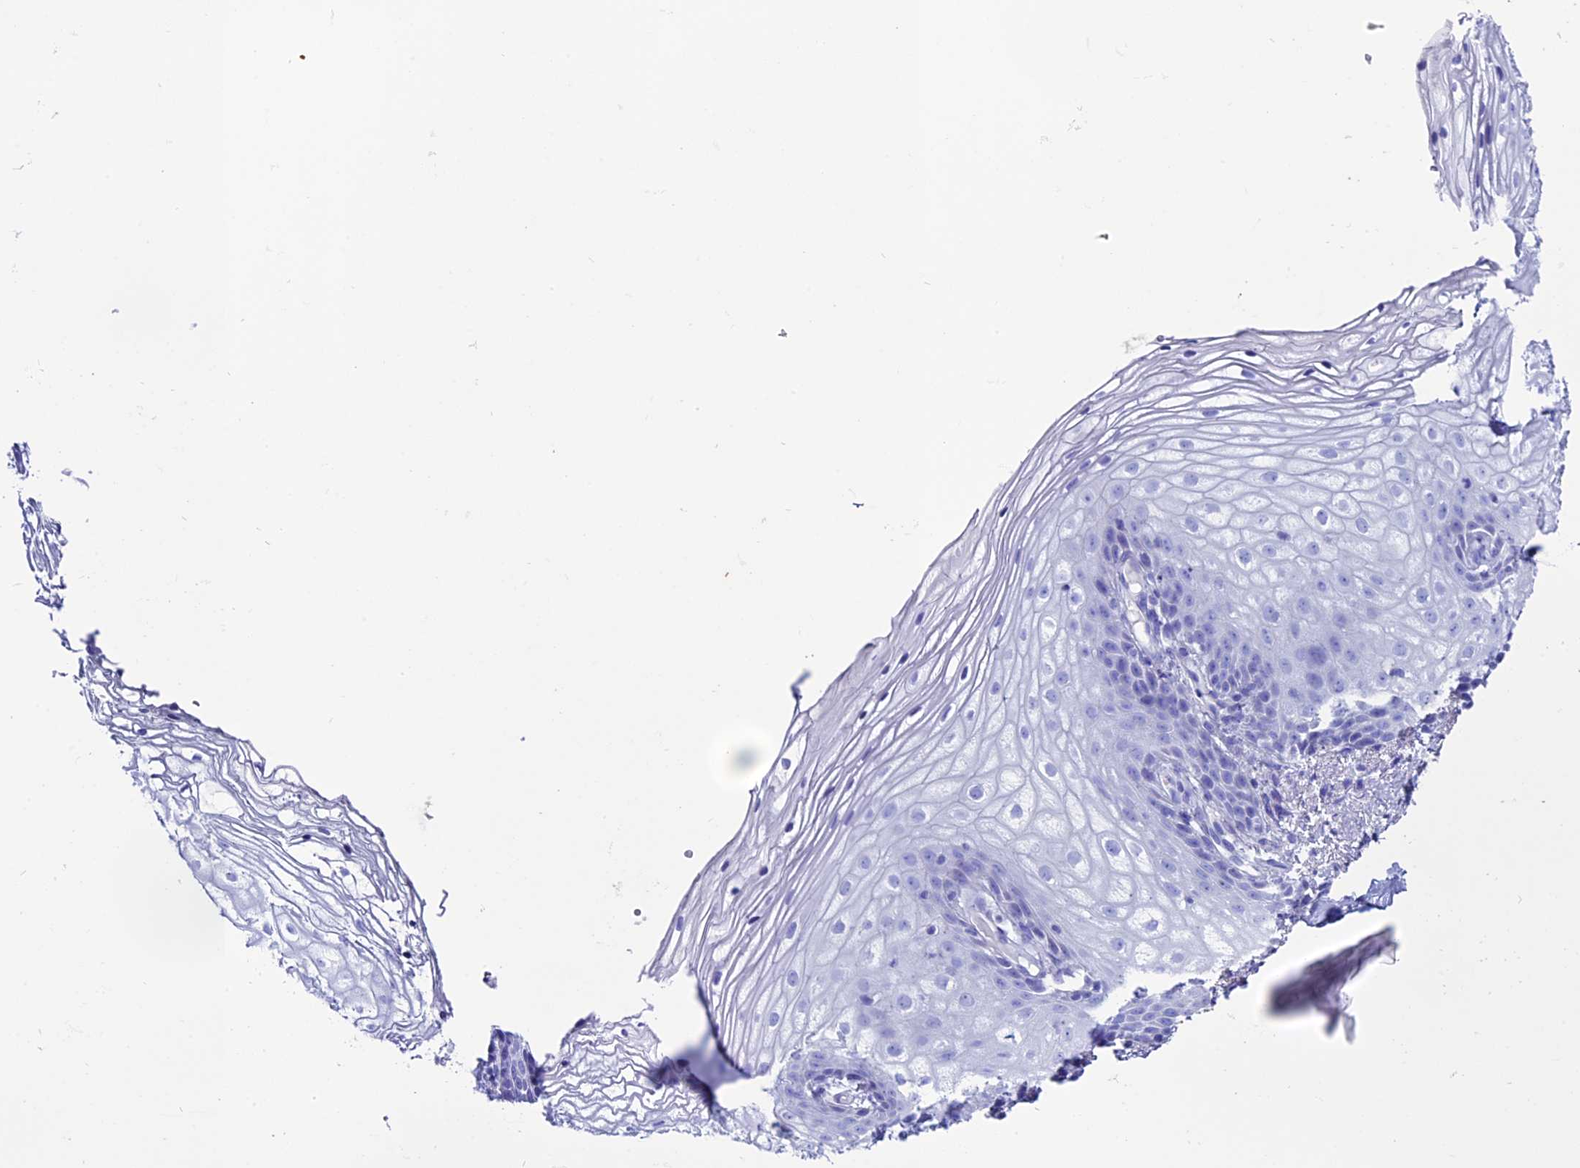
{"staining": {"intensity": "negative", "quantity": "none", "location": "none"}, "tissue": "vagina", "cell_type": "Squamous epithelial cells", "image_type": "normal", "snomed": [{"axis": "morphology", "description": "Normal tissue, NOS"}, {"axis": "topography", "description": "Vagina"}], "caption": "High power microscopy histopathology image of an immunohistochemistry (IHC) histopathology image of benign vagina, revealing no significant staining in squamous epithelial cells. The staining is performed using DAB (3,3'-diaminobenzidine) brown chromogen with nuclei counter-stained in using hematoxylin.", "gene": "ANKRD29", "patient": {"sex": "female", "age": 60}}